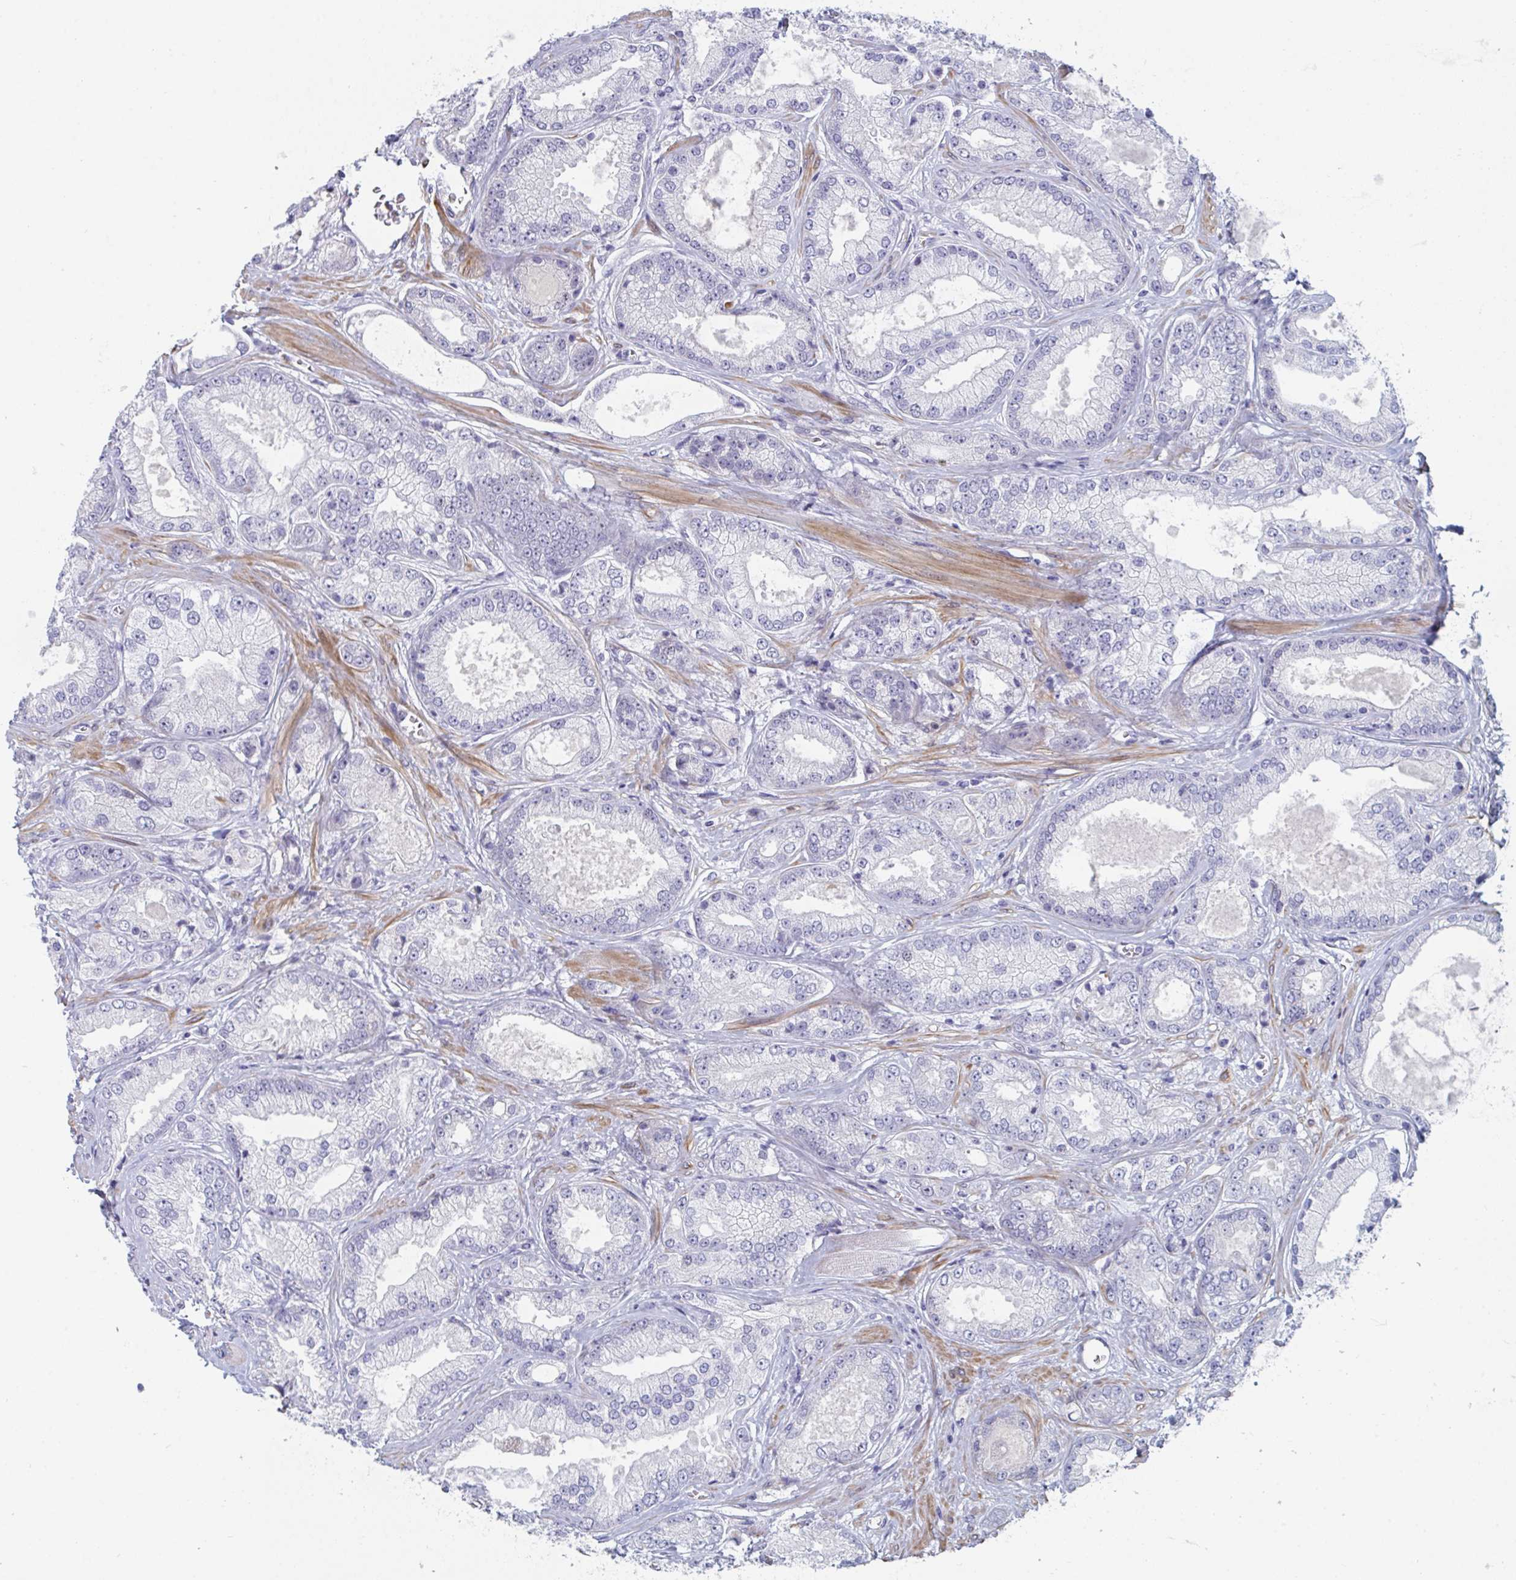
{"staining": {"intensity": "negative", "quantity": "none", "location": "none"}, "tissue": "prostate cancer", "cell_type": "Tumor cells", "image_type": "cancer", "snomed": [{"axis": "morphology", "description": "Adenocarcinoma, High grade"}, {"axis": "topography", "description": "Prostate"}], "caption": "Prostate high-grade adenocarcinoma was stained to show a protein in brown. There is no significant positivity in tumor cells.", "gene": "CENPT", "patient": {"sex": "male", "age": 67}}